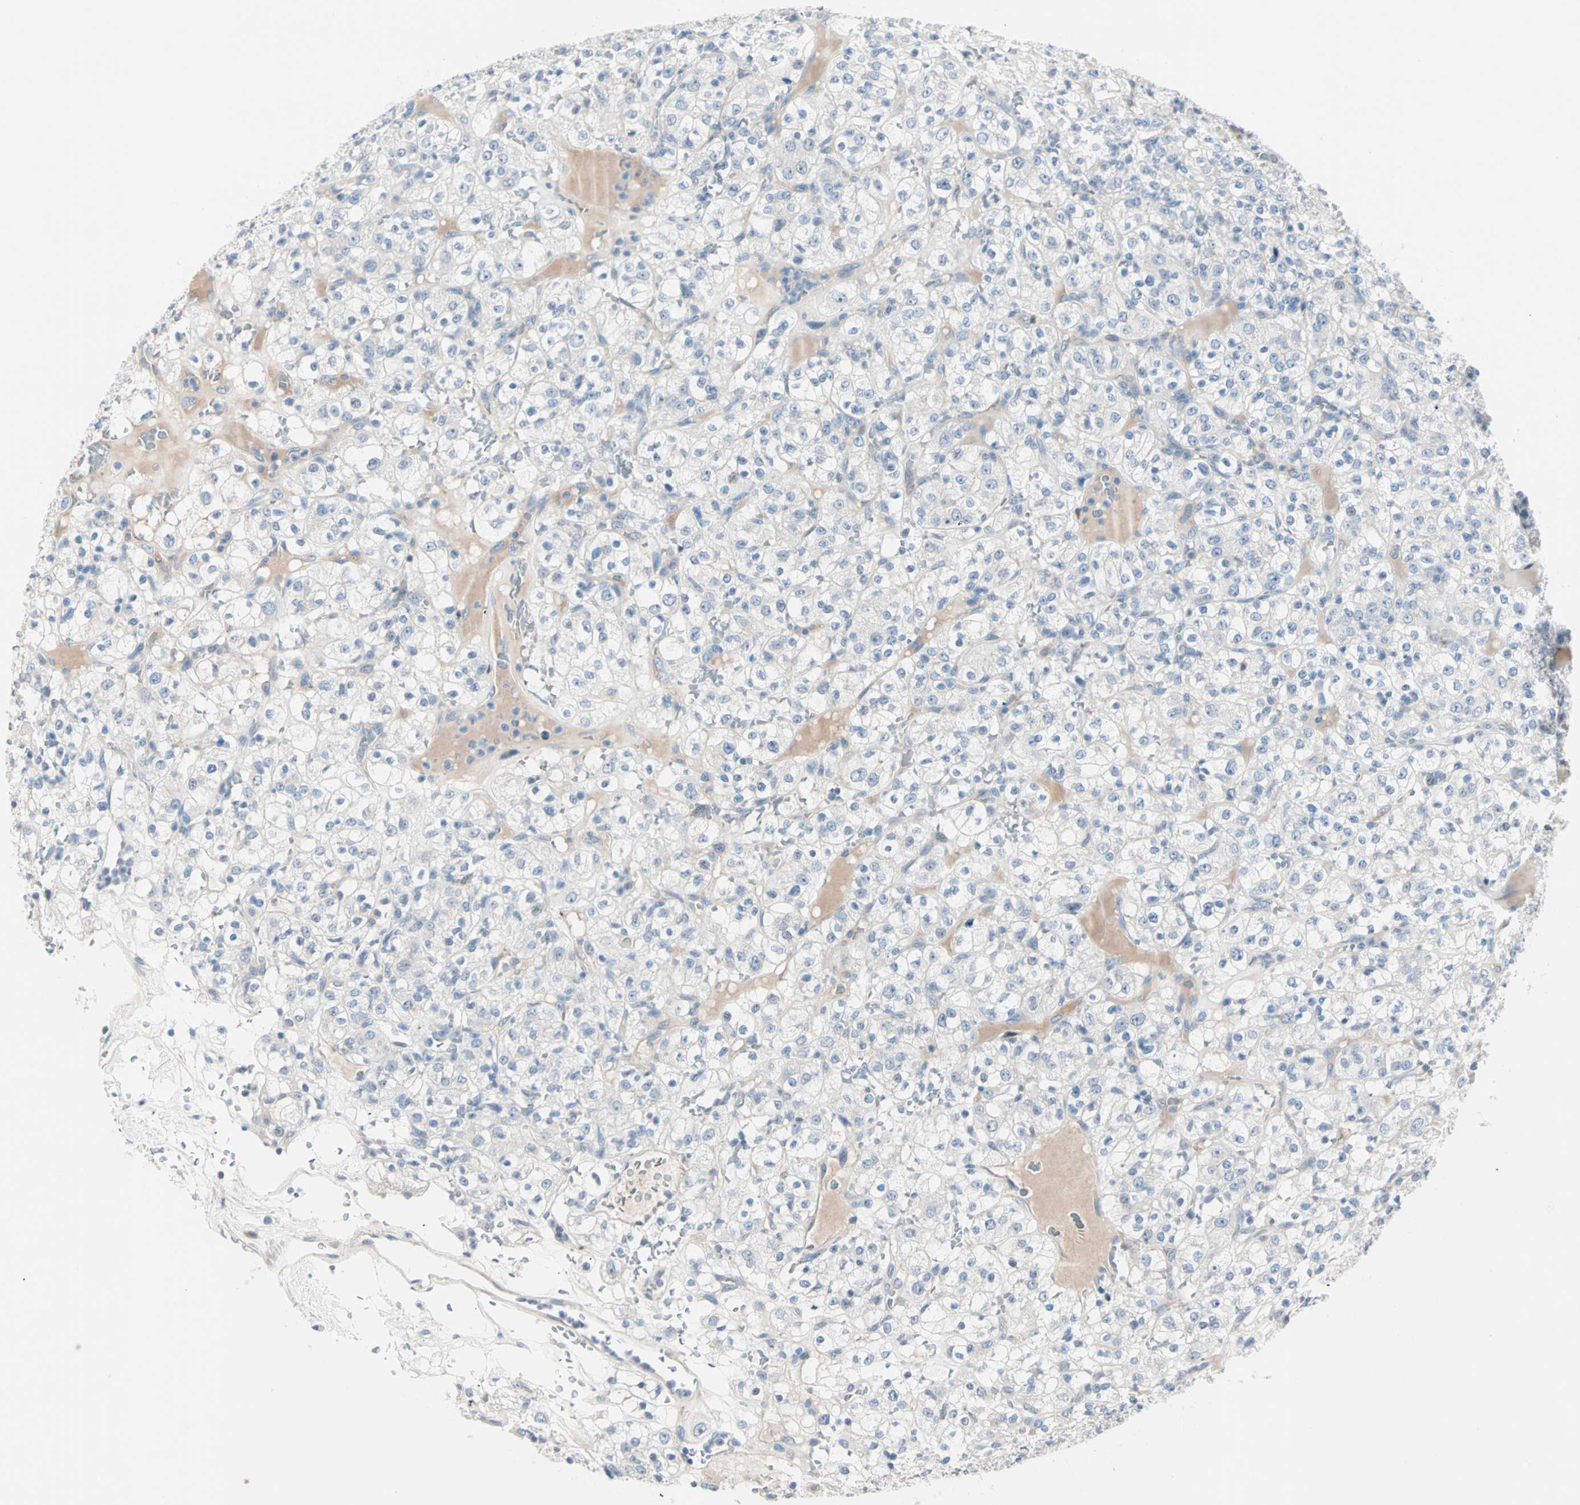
{"staining": {"intensity": "negative", "quantity": "none", "location": "none"}, "tissue": "renal cancer", "cell_type": "Tumor cells", "image_type": "cancer", "snomed": [{"axis": "morphology", "description": "Normal tissue, NOS"}, {"axis": "morphology", "description": "Adenocarcinoma, NOS"}, {"axis": "topography", "description": "Kidney"}], "caption": "Tumor cells are negative for protein expression in human adenocarcinoma (renal).", "gene": "NEFH", "patient": {"sex": "female", "age": 72}}